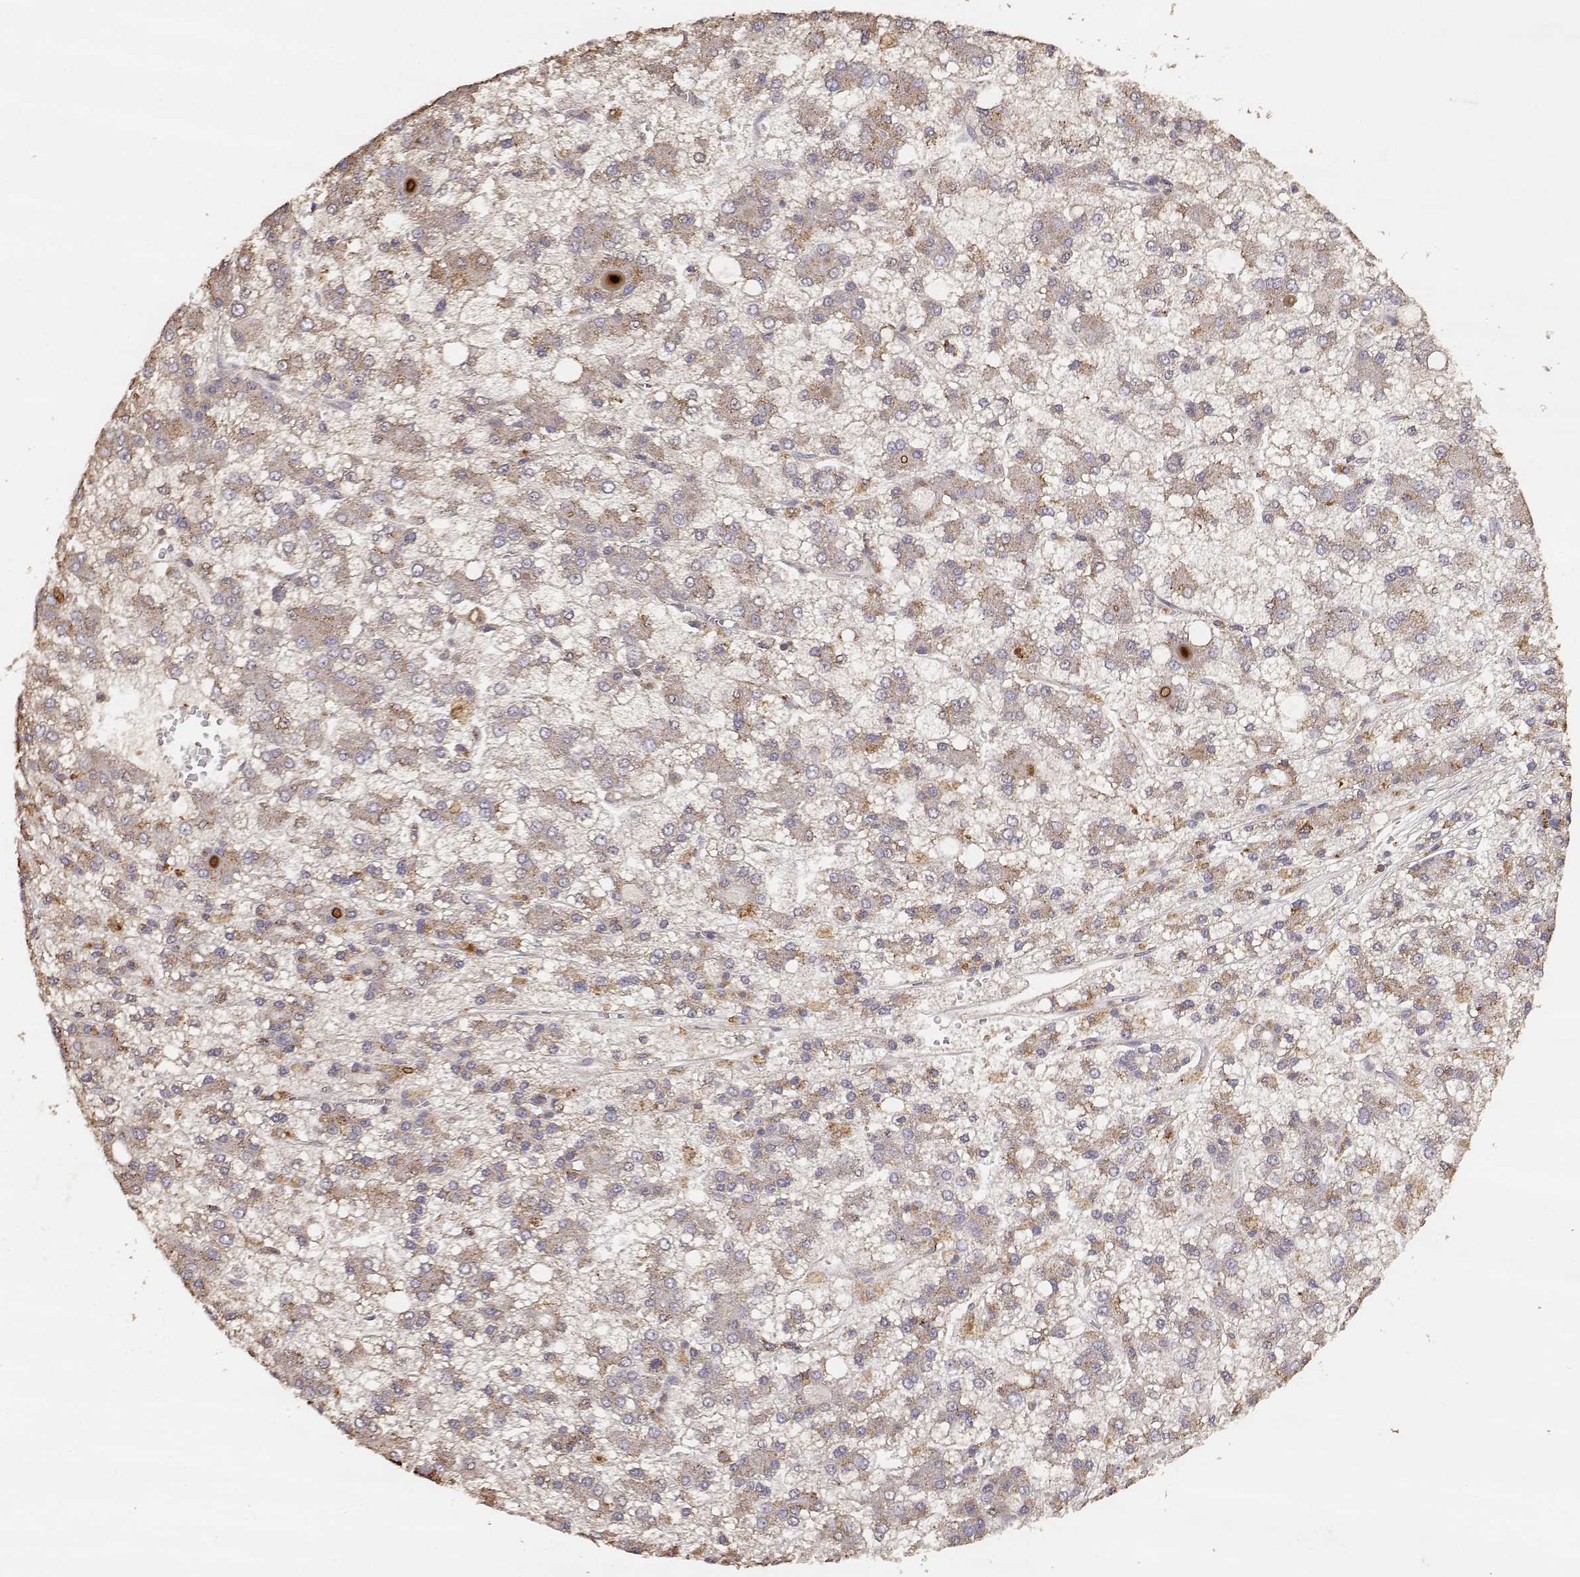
{"staining": {"intensity": "weak", "quantity": ">75%", "location": "cytoplasmic/membranous"}, "tissue": "liver cancer", "cell_type": "Tumor cells", "image_type": "cancer", "snomed": [{"axis": "morphology", "description": "Carcinoma, Hepatocellular, NOS"}, {"axis": "topography", "description": "Liver"}], "caption": "Liver hepatocellular carcinoma was stained to show a protein in brown. There is low levels of weak cytoplasmic/membranous positivity in approximately >75% of tumor cells.", "gene": "TARS3", "patient": {"sex": "male", "age": 73}}